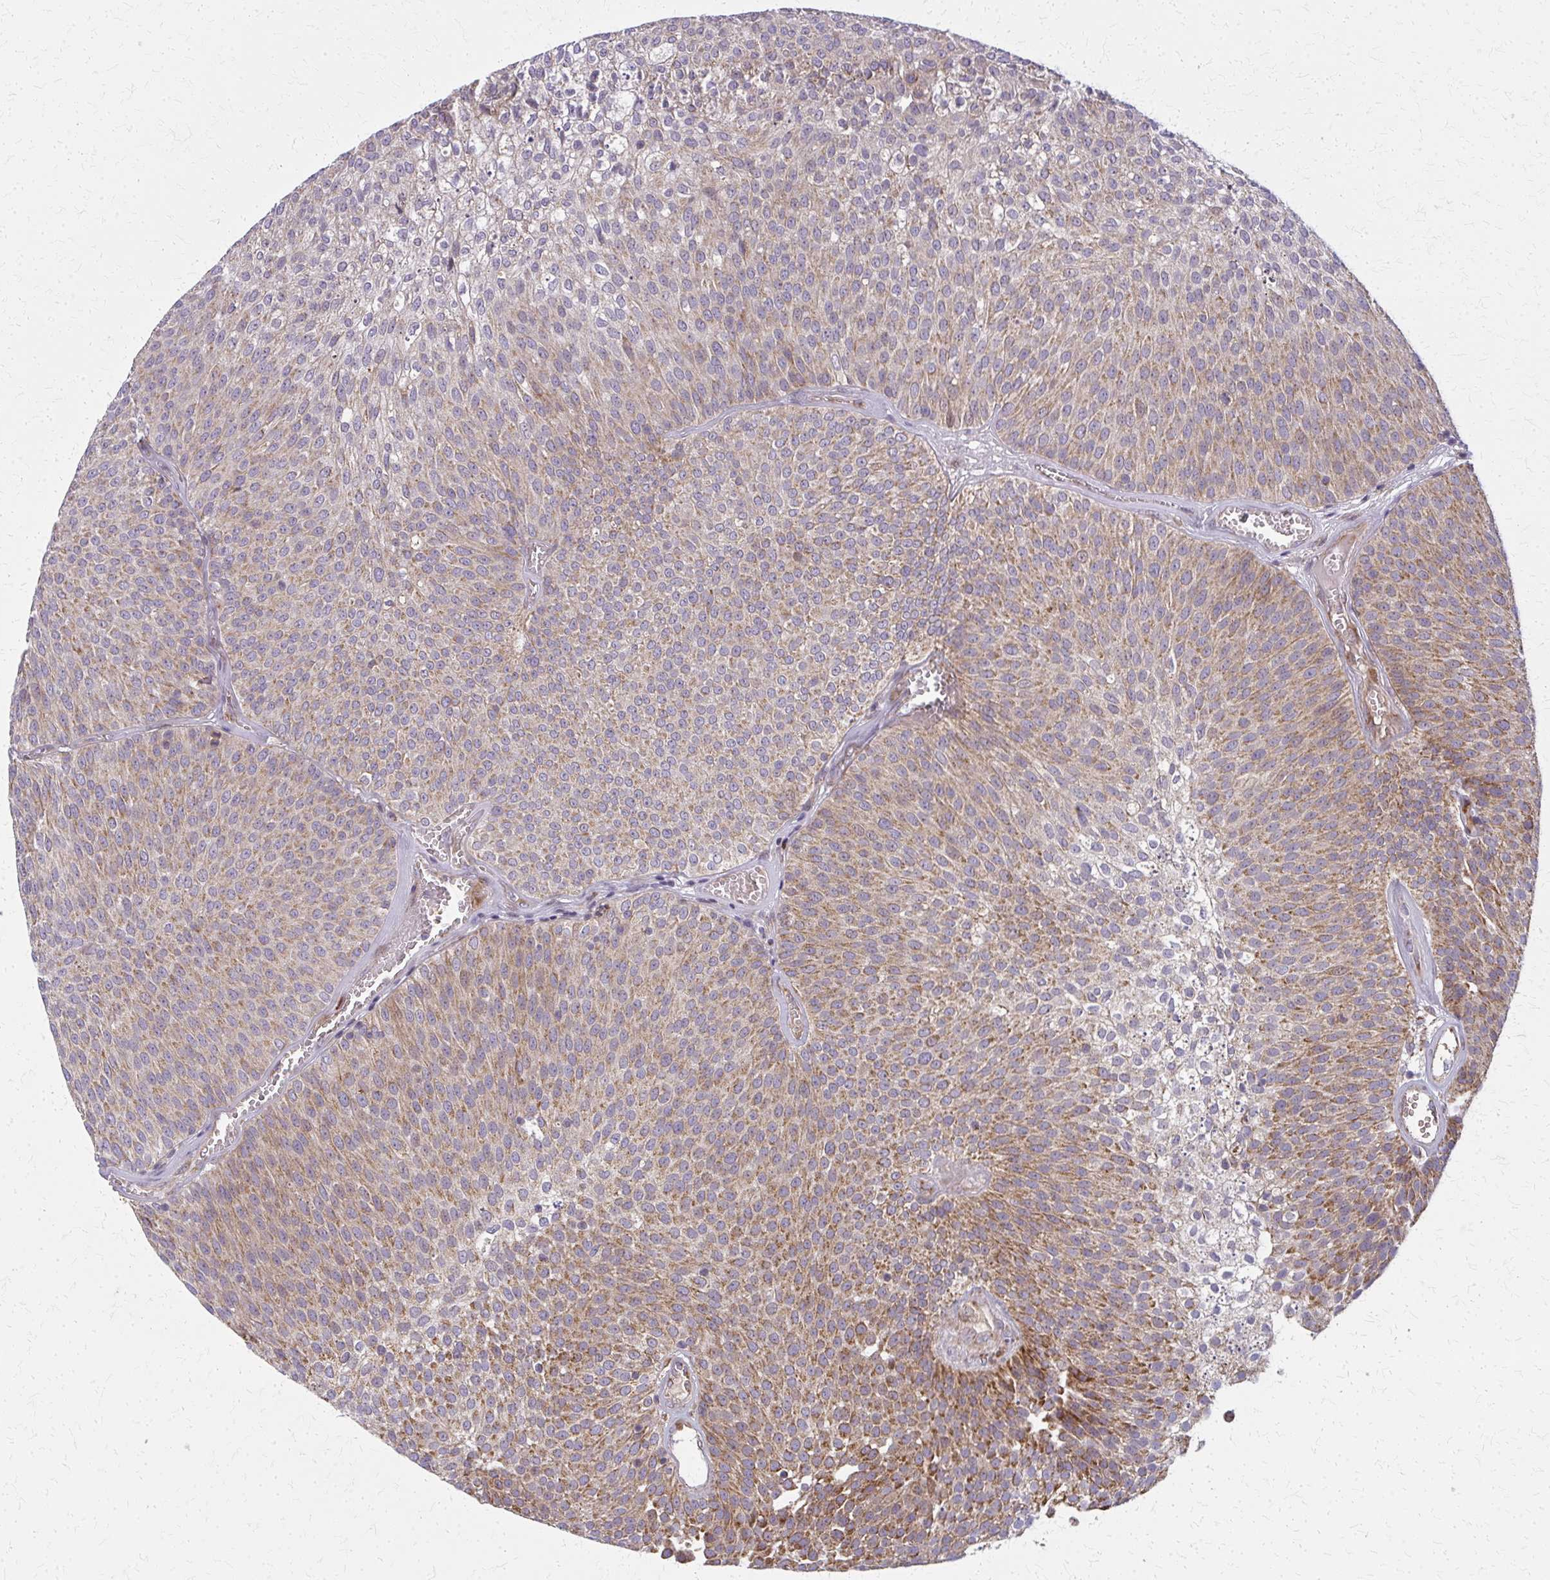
{"staining": {"intensity": "moderate", "quantity": "25%-75%", "location": "cytoplasmic/membranous"}, "tissue": "urothelial cancer", "cell_type": "Tumor cells", "image_type": "cancer", "snomed": [{"axis": "morphology", "description": "Urothelial carcinoma, Low grade"}, {"axis": "topography", "description": "Urinary bladder"}], "caption": "Protein expression analysis of human low-grade urothelial carcinoma reveals moderate cytoplasmic/membranous expression in about 25%-75% of tumor cells.", "gene": "MCCC1", "patient": {"sex": "female", "age": 79}}